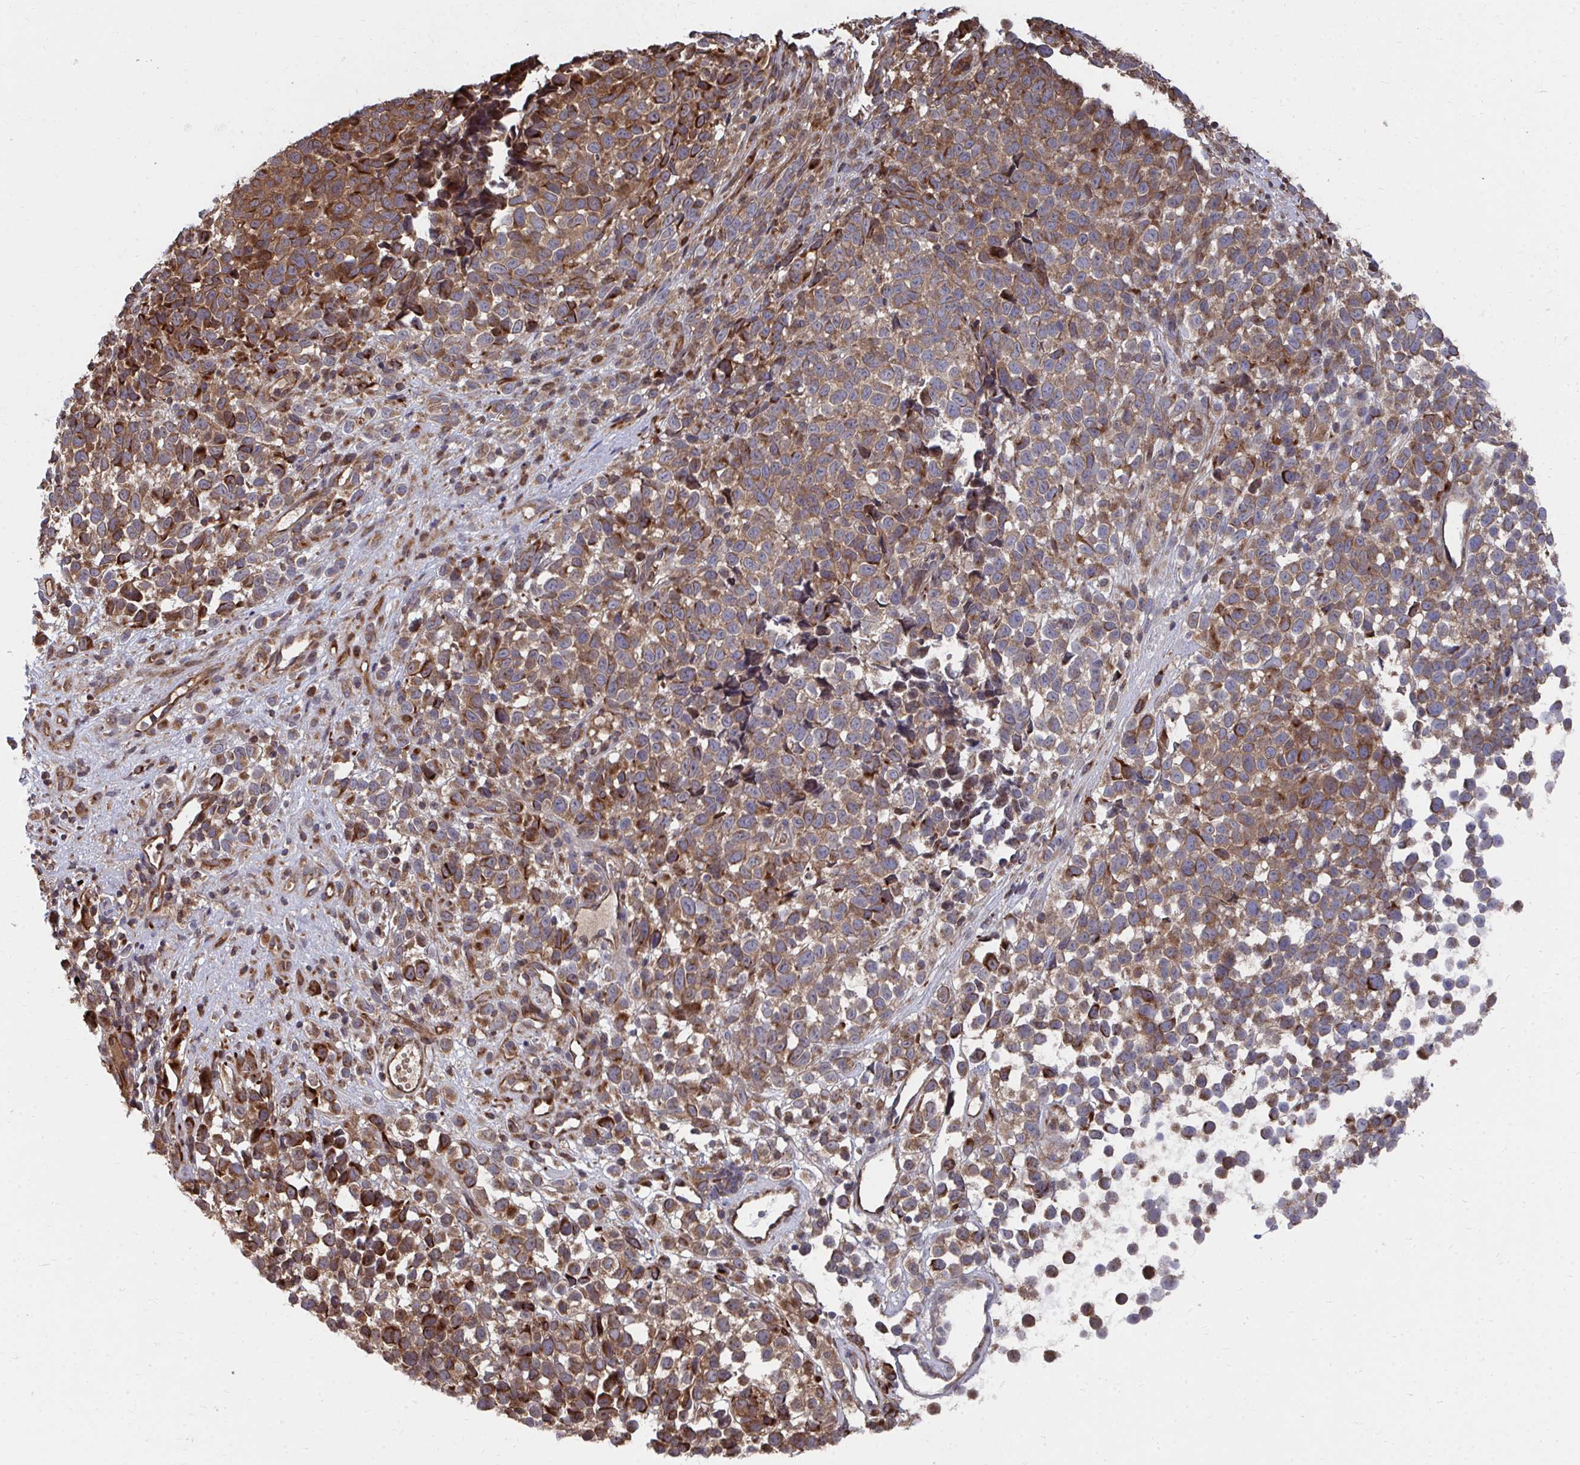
{"staining": {"intensity": "strong", "quantity": ">75%", "location": "cytoplasmic/membranous"}, "tissue": "melanoma", "cell_type": "Tumor cells", "image_type": "cancer", "snomed": [{"axis": "morphology", "description": "Malignant melanoma, NOS"}, {"axis": "topography", "description": "Nose, NOS"}], "caption": "Tumor cells display high levels of strong cytoplasmic/membranous staining in approximately >75% of cells in human malignant melanoma. The protein of interest is stained brown, and the nuclei are stained in blue (DAB (3,3'-diaminobenzidine) IHC with brightfield microscopy, high magnification).", "gene": "FAM89A", "patient": {"sex": "female", "age": 48}}